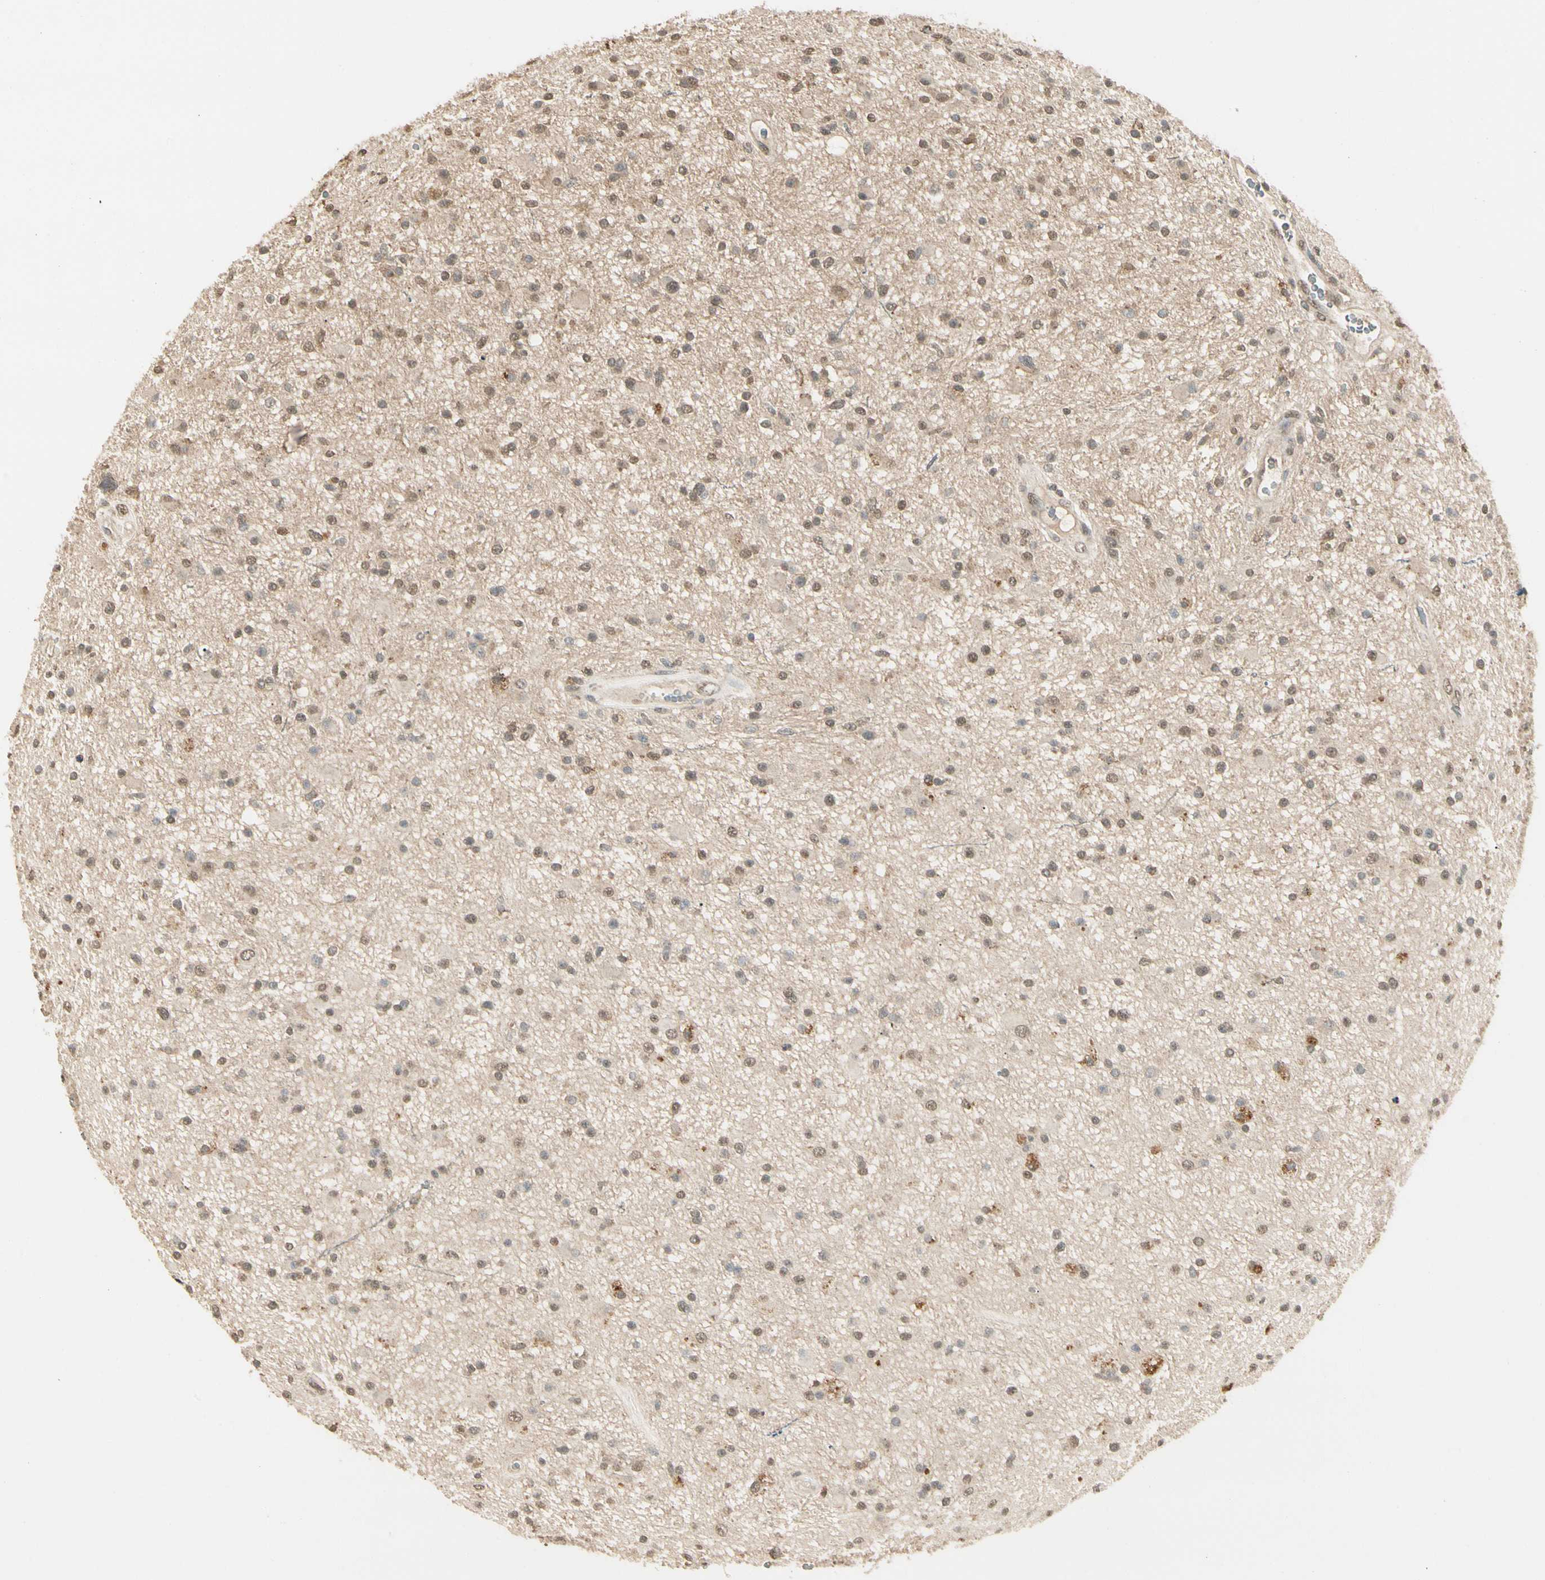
{"staining": {"intensity": "weak", "quantity": "25%-75%", "location": "cytoplasmic/membranous"}, "tissue": "glioma", "cell_type": "Tumor cells", "image_type": "cancer", "snomed": [{"axis": "morphology", "description": "Glioma, malignant, High grade"}, {"axis": "topography", "description": "Brain"}], "caption": "The micrograph shows immunohistochemical staining of glioma. There is weak cytoplasmic/membranous positivity is present in approximately 25%-75% of tumor cells.", "gene": "SGCA", "patient": {"sex": "male", "age": 33}}